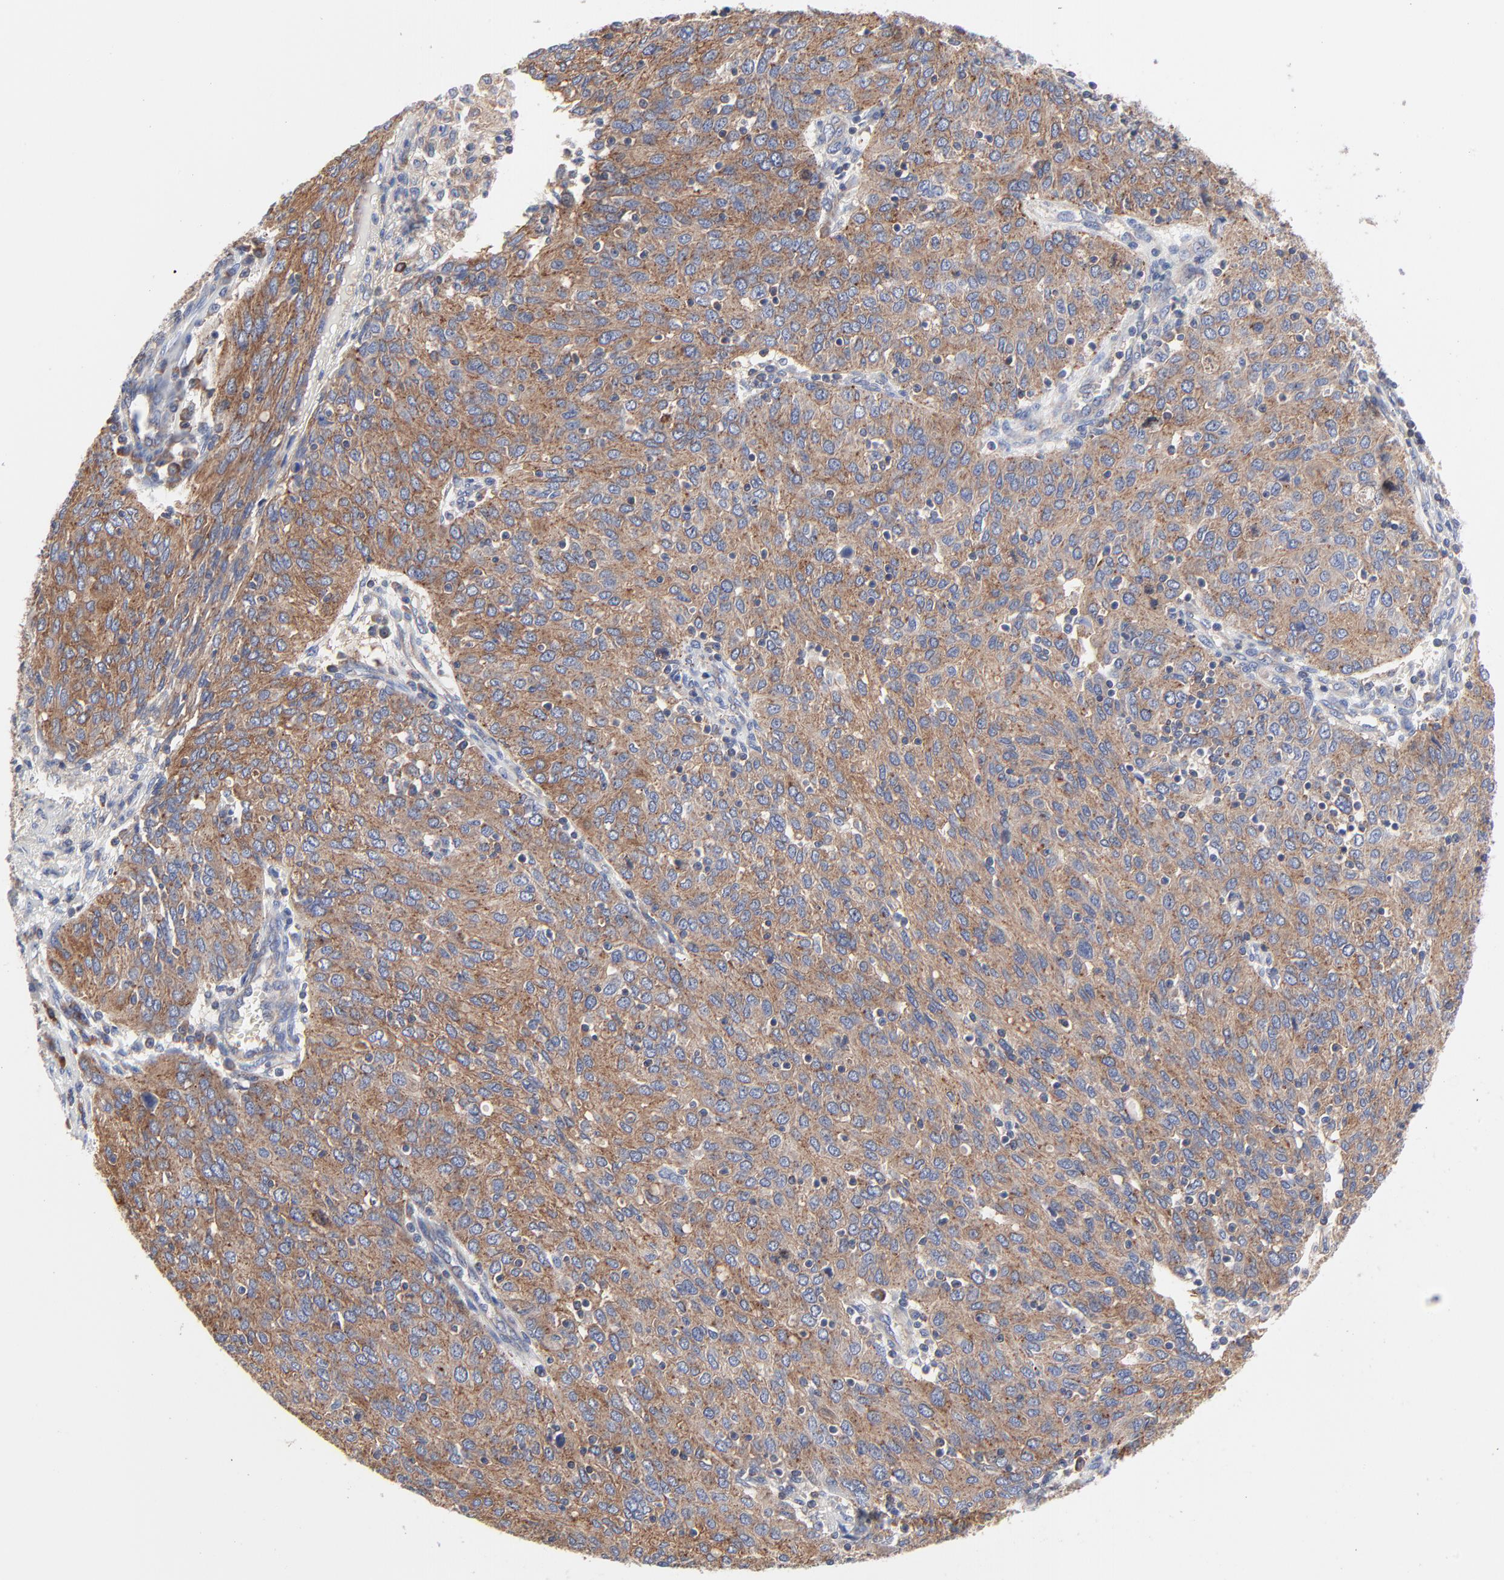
{"staining": {"intensity": "strong", "quantity": ">75%", "location": "cytoplasmic/membranous"}, "tissue": "ovarian cancer", "cell_type": "Tumor cells", "image_type": "cancer", "snomed": [{"axis": "morphology", "description": "Carcinoma, endometroid"}, {"axis": "topography", "description": "Ovary"}], "caption": "Ovarian endometroid carcinoma stained with a protein marker exhibits strong staining in tumor cells.", "gene": "CD2AP", "patient": {"sex": "female", "age": 50}}